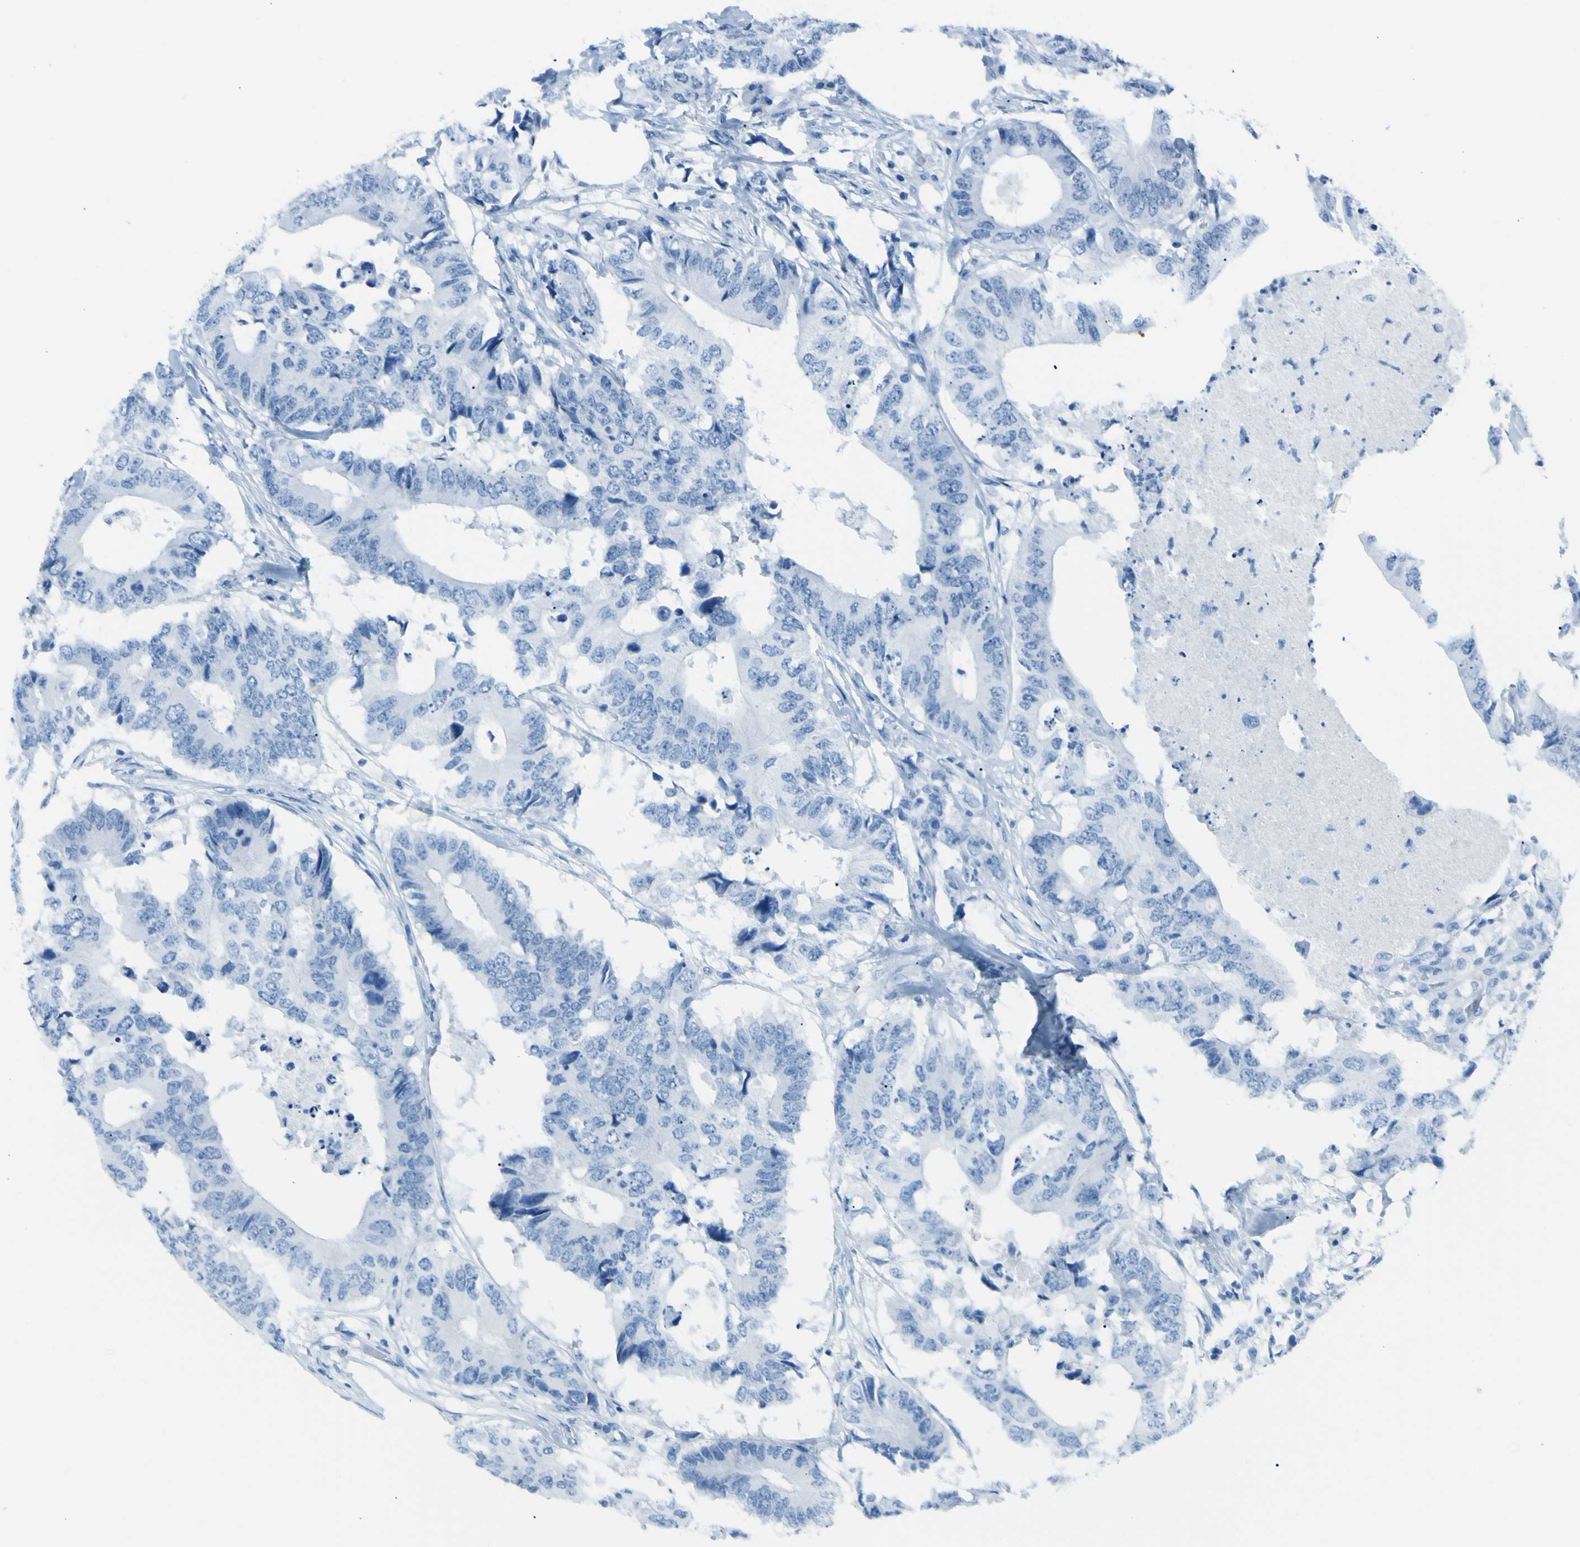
{"staining": {"intensity": "negative", "quantity": "none", "location": "none"}, "tissue": "colorectal cancer", "cell_type": "Tumor cells", "image_type": "cancer", "snomed": [{"axis": "morphology", "description": "Adenocarcinoma, NOS"}, {"axis": "topography", "description": "Colon"}], "caption": "Immunohistochemical staining of human colorectal adenocarcinoma demonstrates no significant positivity in tumor cells. (Brightfield microscopy of DAB immunohistochemistry at high magnification).", "gene": "TFPI2", "patient": {"sex": "male", "age": 71}}